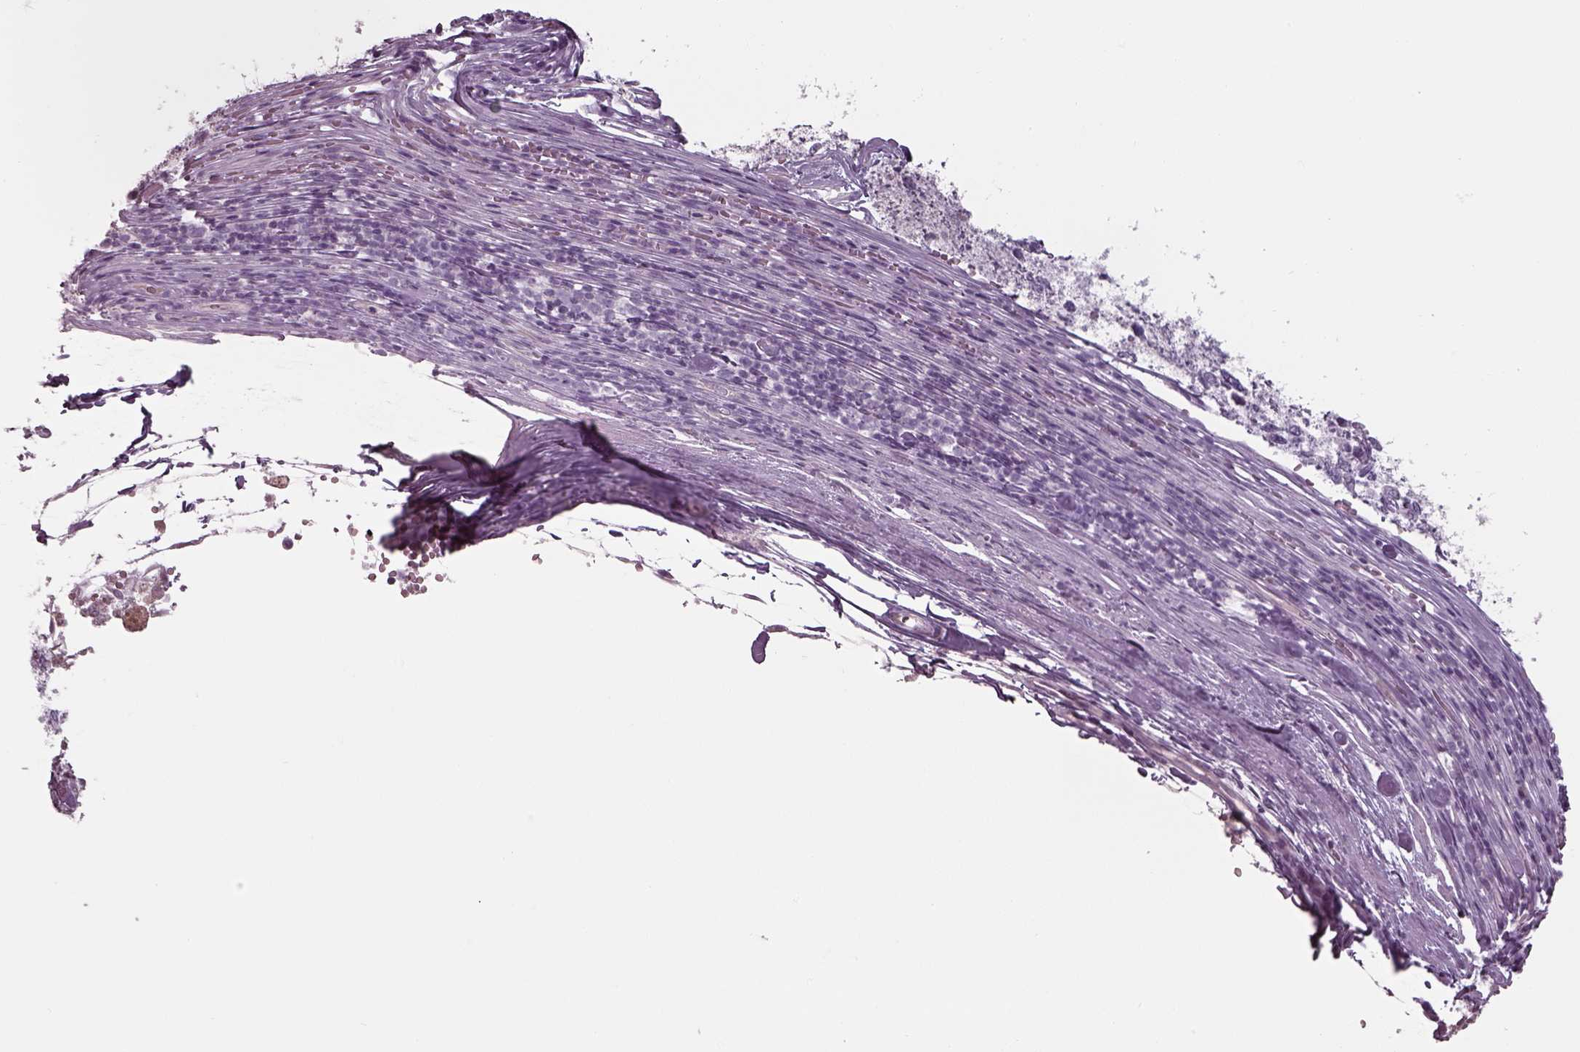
{"staining": {"intensity": "negative", "quantity": "none", "location": "none"}, "tissue": "melanoma", "cell_type": "Tumor cells", "image_type": "cancer", "snomed": [{"axis": "morphology", "description": "Malignant melanoma, Metastatic site"}, {"axis": "topography", "description": "Lymph node"}], "caption": "An image of malignant melanoma (metastatic site) stained for a protein shows no brown staining in tumor cells.", "gene": "SEPTIN14", "patient": {"sex": "female", "age": 64}}